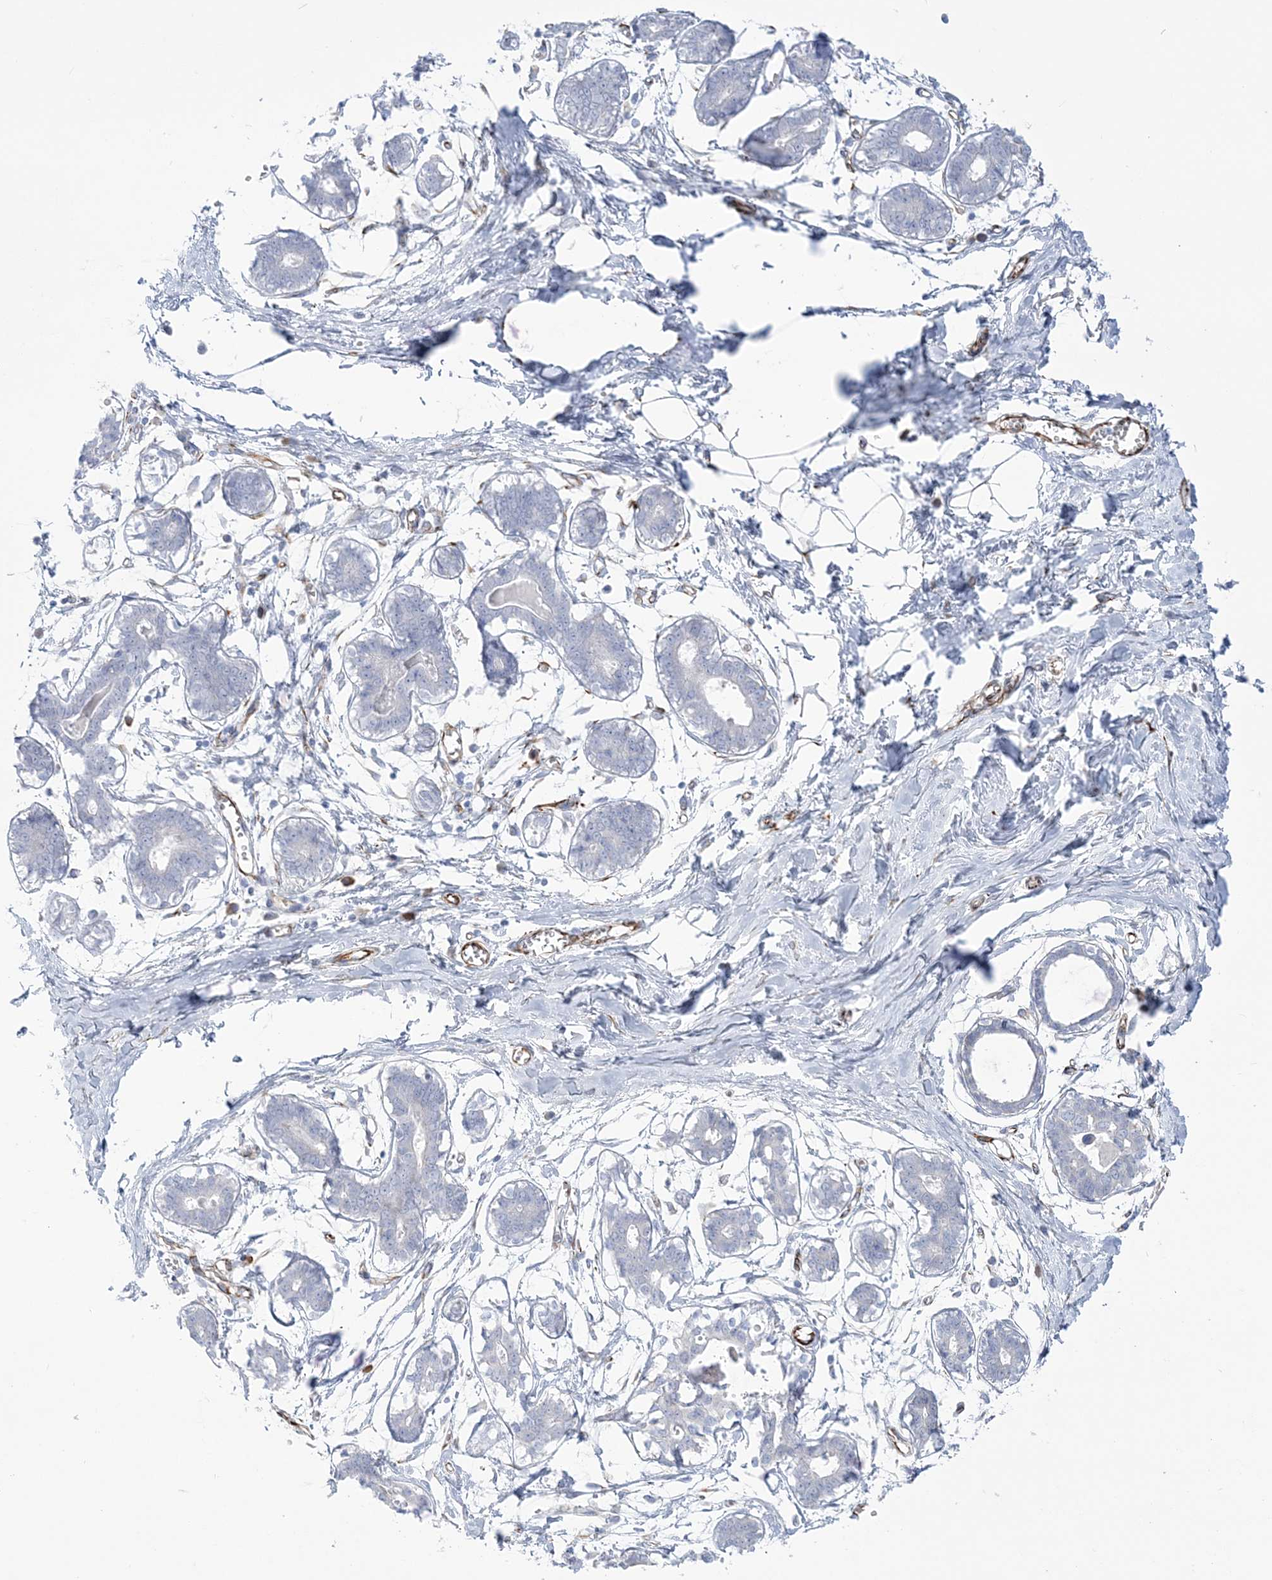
{"staining": {"intensity": "negative", "quantity": "none", "location": "none"}, "tissue": "breast", "cell_type": "Adipocytes", "image_type": "normal", "snomed": [{"axis": "morphology", "description": "Normal tissue, NOS"}, {"axis": "topography", "description": "Breast"}], "caption": "DAB immunohistochemical staining of benign breast displays no significant staining in adipocytes. The staining was performed using DAB (3,3'-diaminobenzidine) to visualize the protein expression in brown, while the nuclei were stained in blue with hematoxylin (Magnification: 20x).", "gene": "PPIL6", "patient": {"sex": "female", "age": 27}}